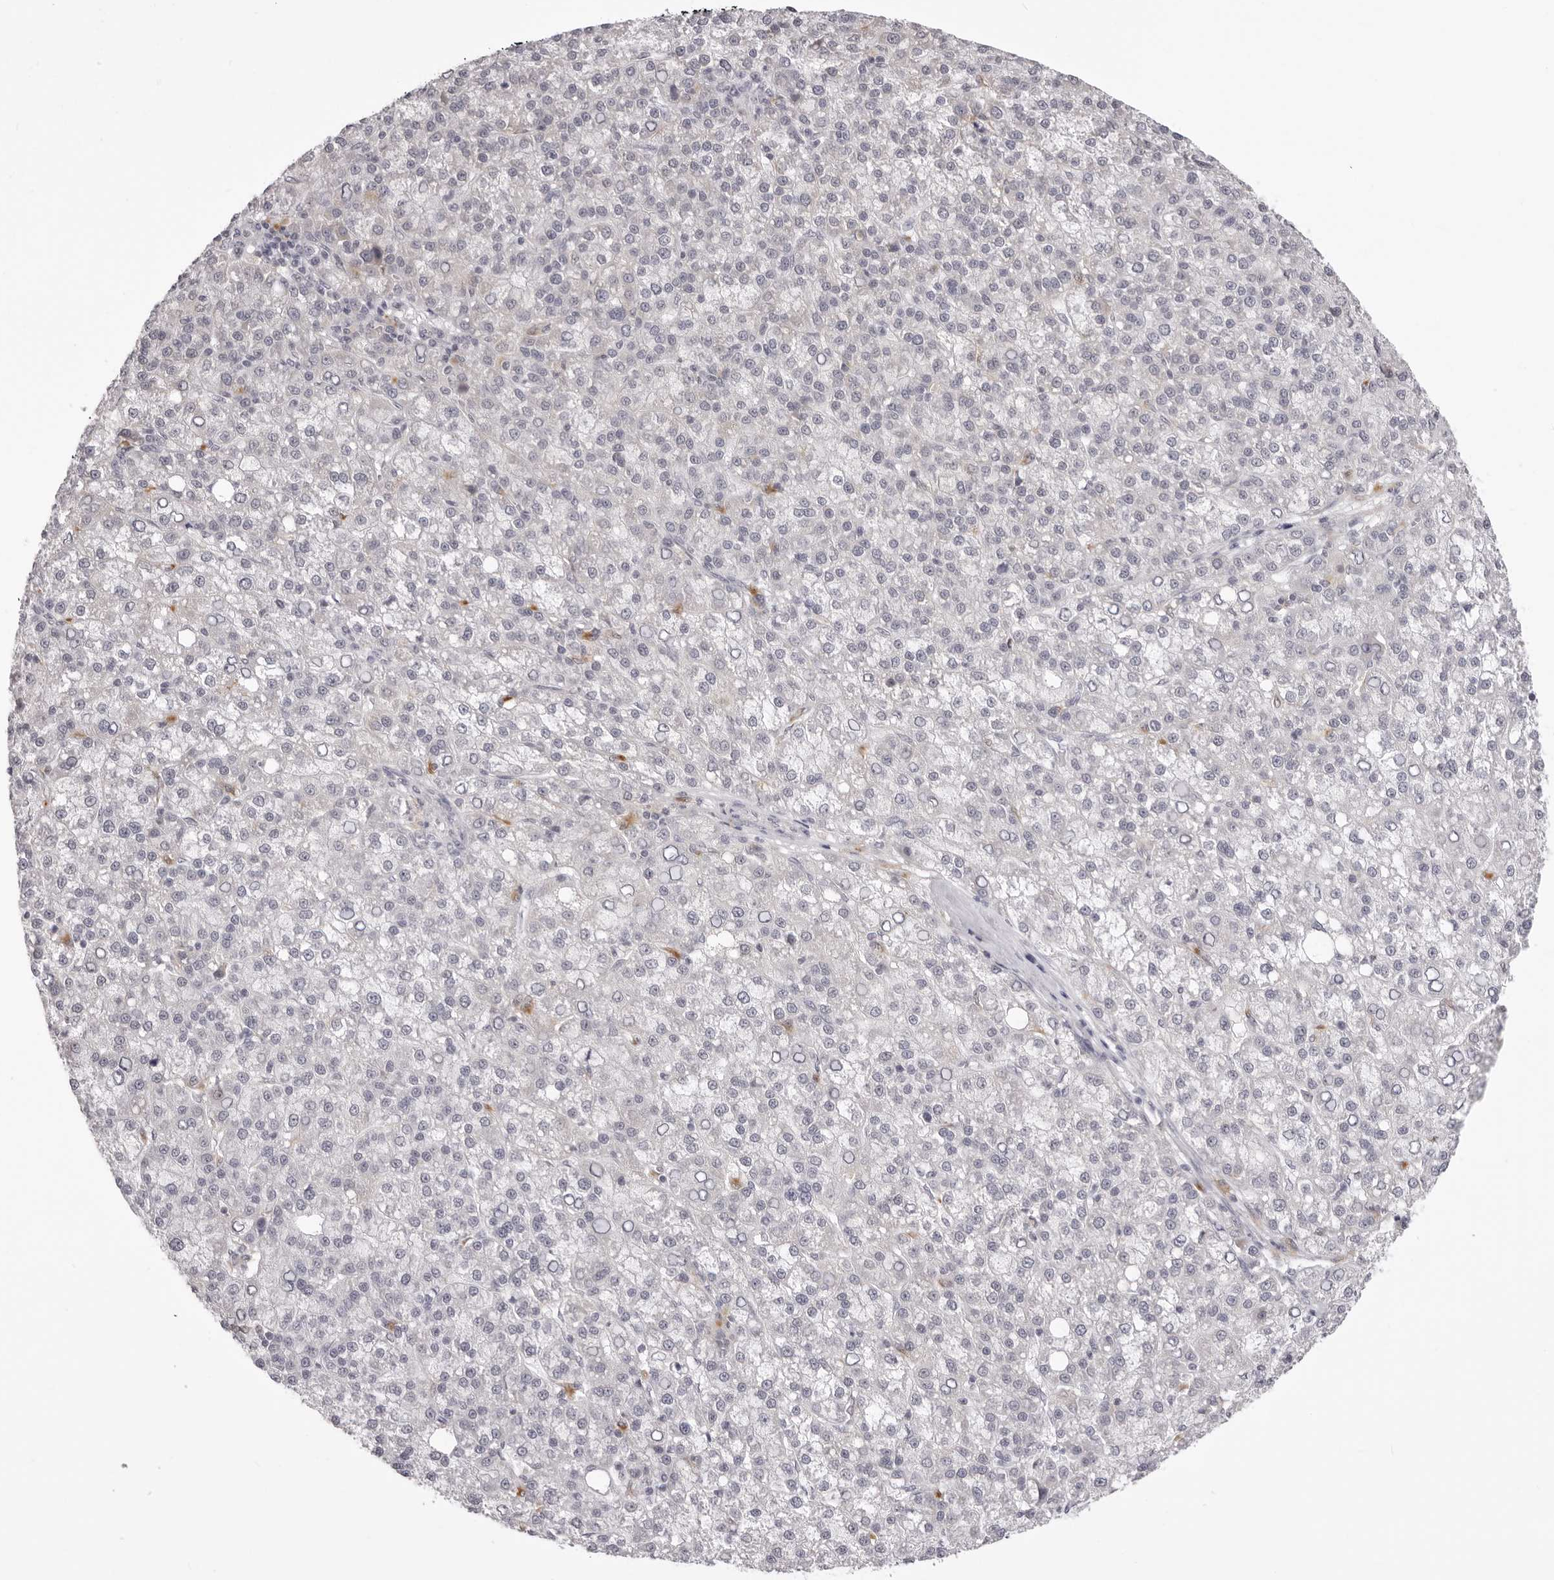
{"staining": {"intensity": "negative", "quantity": "none", "location": "none"}, "tissue": "liver cancer", "cell_type": "Tumor cells", "image_type": "cancer", "snomed": [{"axis": "morphology", "description": "Carcinoma, Hepatocellular, NOS"}, {"axis": "topography", "description": "Liver"}], "caption": "Micrograph shows no protein staining in tumor cells of hepatocellular carcinoma (liver) tissue.", "gene": "SUGCT", "patient": {"sex": "female", "age": 58}}